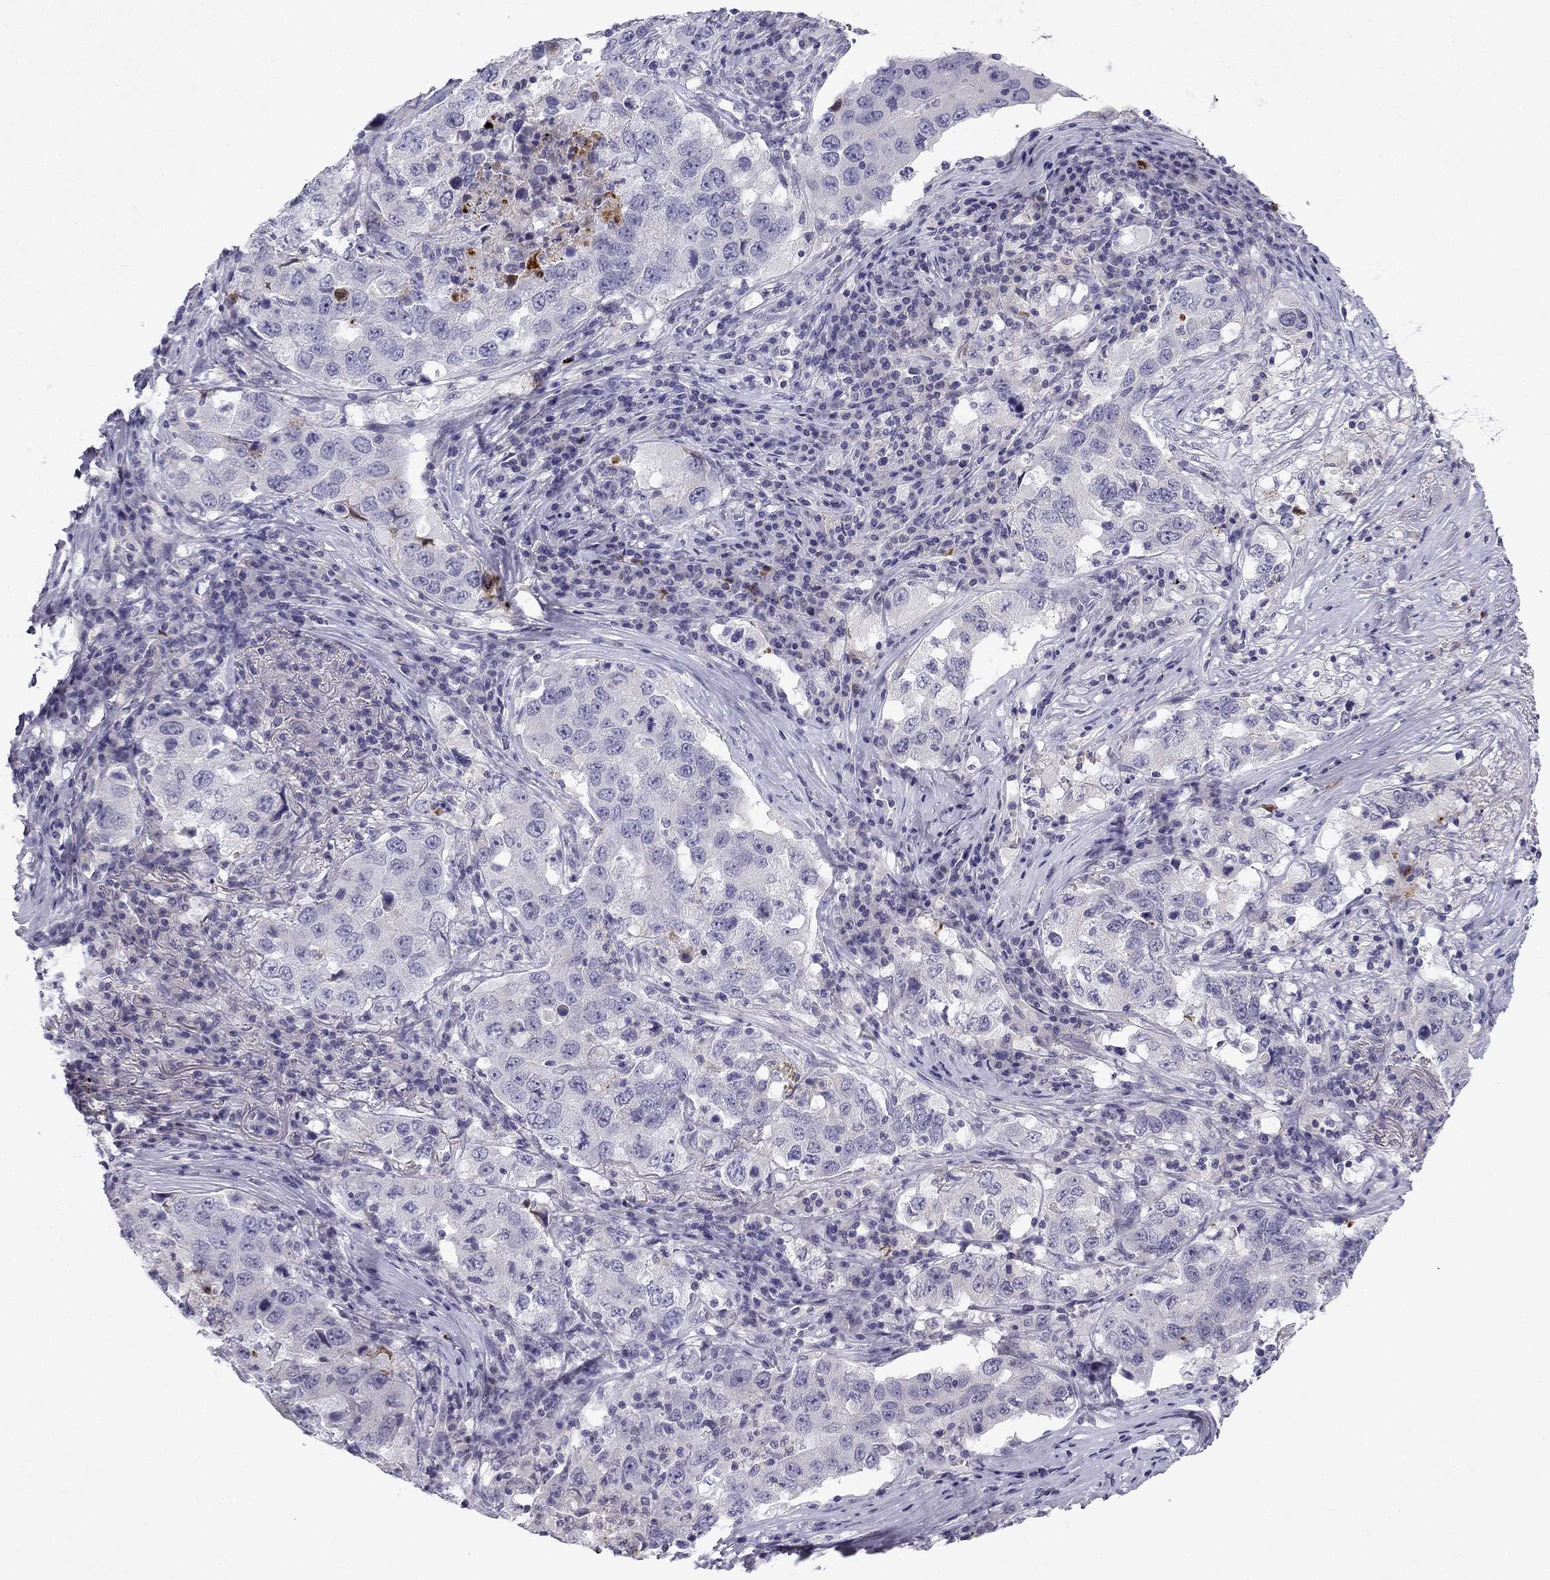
{"staining": {"intensity": "negative", "quantity": "none", "location": "none"}, "tissue": "lung cancer", "cell_type": "Tumor cells", "image_type": "cancer", "snomed": [{"axis": "morphology", "description": "Adenocarcinoma, NOS"}, {"axis": "topography", "description": "Lung"}], "caption": "An image of human lung cancer (adenocarcinoma) is negative for staining in tumor cells.", "gene": "SLC6A4", "patient": {"sex": "male", "age": 73}}